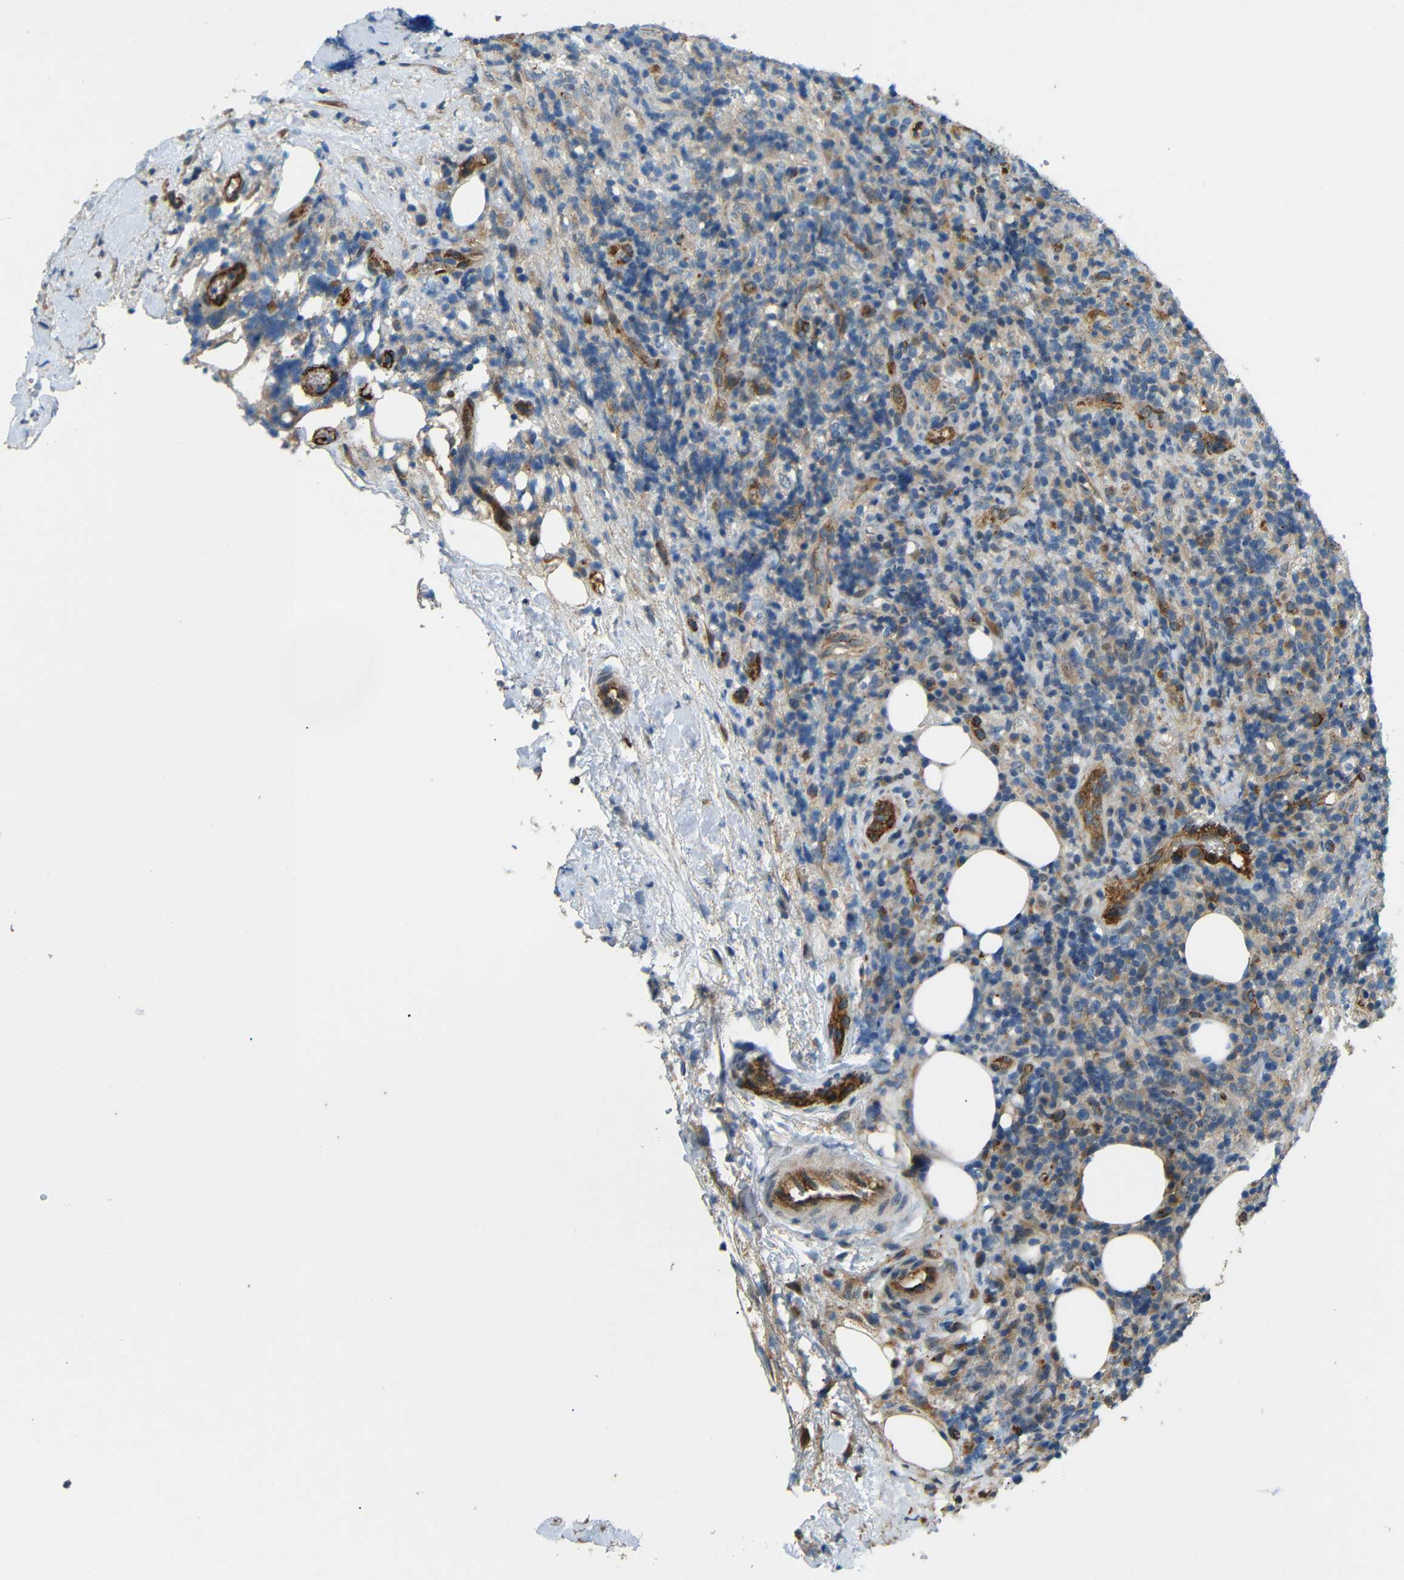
{"staining": {"intensity": "moderate", "quantity": "<25%", "location": "cytoplasmic/membranous"}, "tissue": "lymphoma", "cell_type": "Tumor cells", "image_type": "cancer", "snomed": [{"axis": "morphology", "description": "Malignant lymphoma, non-Hodgkin's type, High grade"}, {"axis": "topography", "description": "Lymph node"}], "caption": "Approximately <25% of tumor cells in human lymphoma show moderate cytoplasmic/membranous protein staining as visualized by brown immunohistochemical staining.", "gene": "ATP7A", "patient": {"sex": "female", "age": 76}}